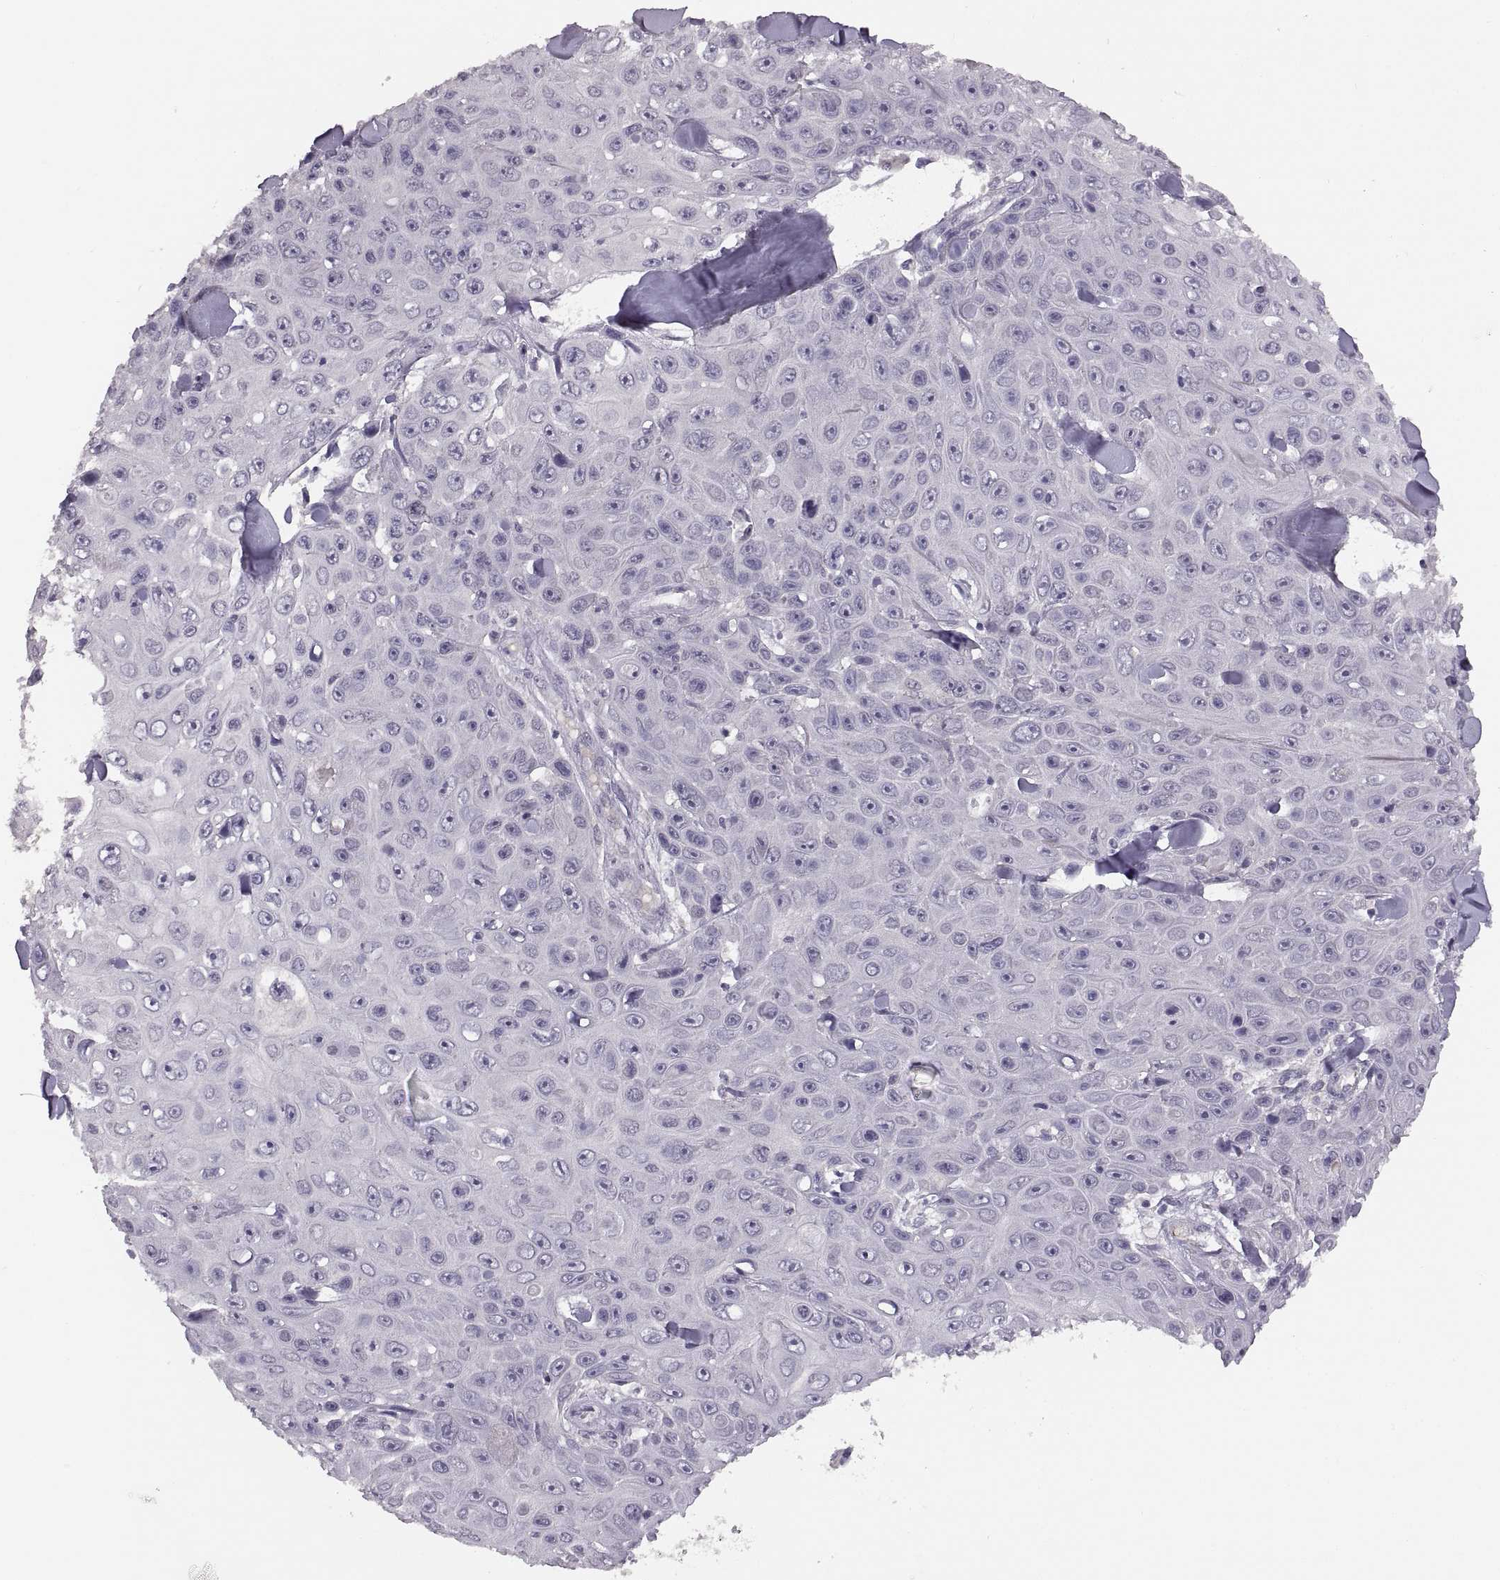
{"staining": {"intensity": "negative", "quantity": "none", "location": "none"}, "tissue": "skin cancer", "cell_type": "Tumor cells", "image_type": "cancer", "snomed": [{"axis": "morphology", "description": "Squamous cell carcinoma, NOS"}, {"axis": "topography", "description": "Skin"}], "caption": "High power microscopy histopathology image of an immunohistochemistry histopathology image of skin cancer, revealing no significant expression in tumor cells. (Brightfield microscopy of DAB immunohistochemistry at high magnification).", "gene": "CDH2", "patient": {"sex": "male", "age": 82}}